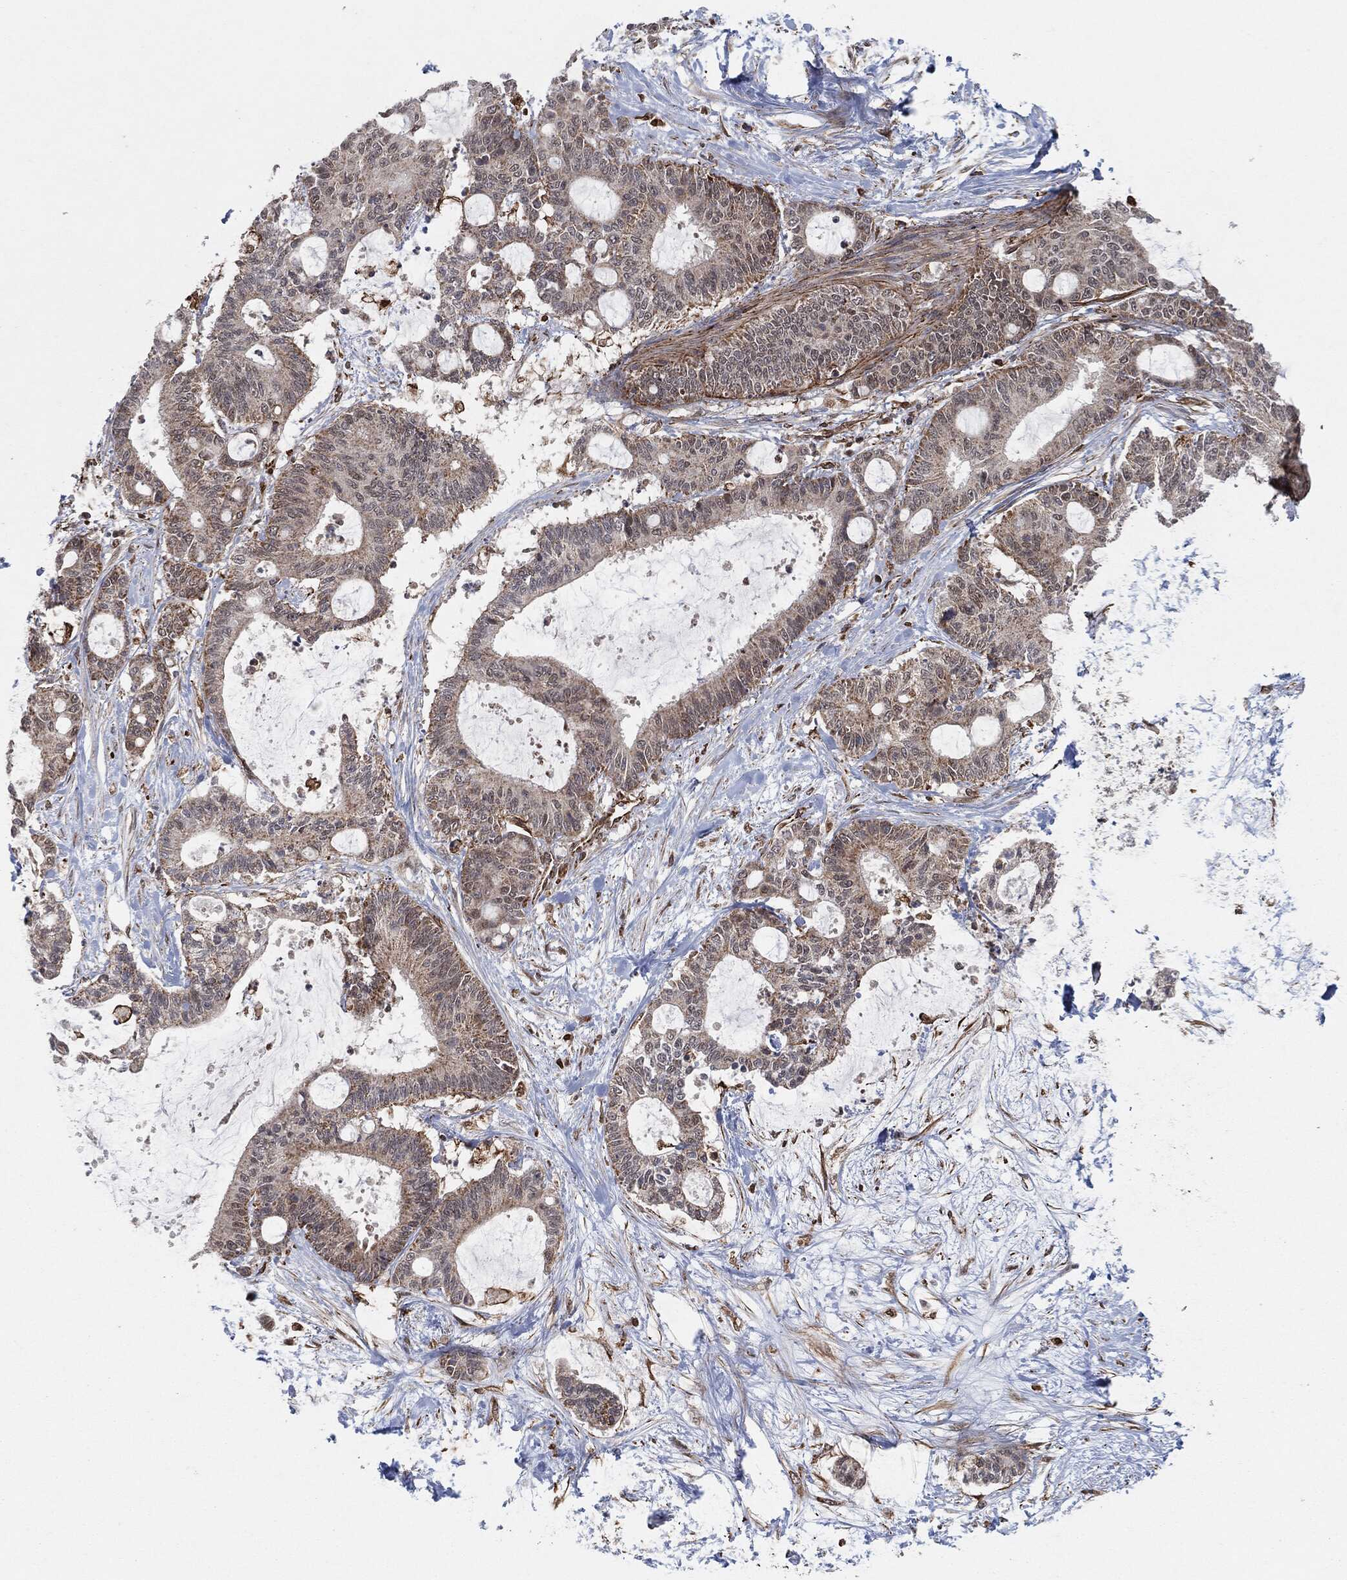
{"staining": {"intensity": "moderate", "quantity": "<25%", "location": "cytoplasmic/membranous"}, "tissue": "liver cancer", "cell_type": "Tumor cells", "image_type": "cancer", "snomed": [{"axis": "morphology", "description": "Cholangiocarcinoma"}, {"axis": "topography", "description": "Liver"}], "caption": "DAB immunohistochemical staining of human cholangiocarcinoma (liver) shows moderate cytoplasmic/membranous protein positivity in approximately <25% of tumor cells.", "gene": "TP53RK", "patient": {"sex": "female", "age": 73}}